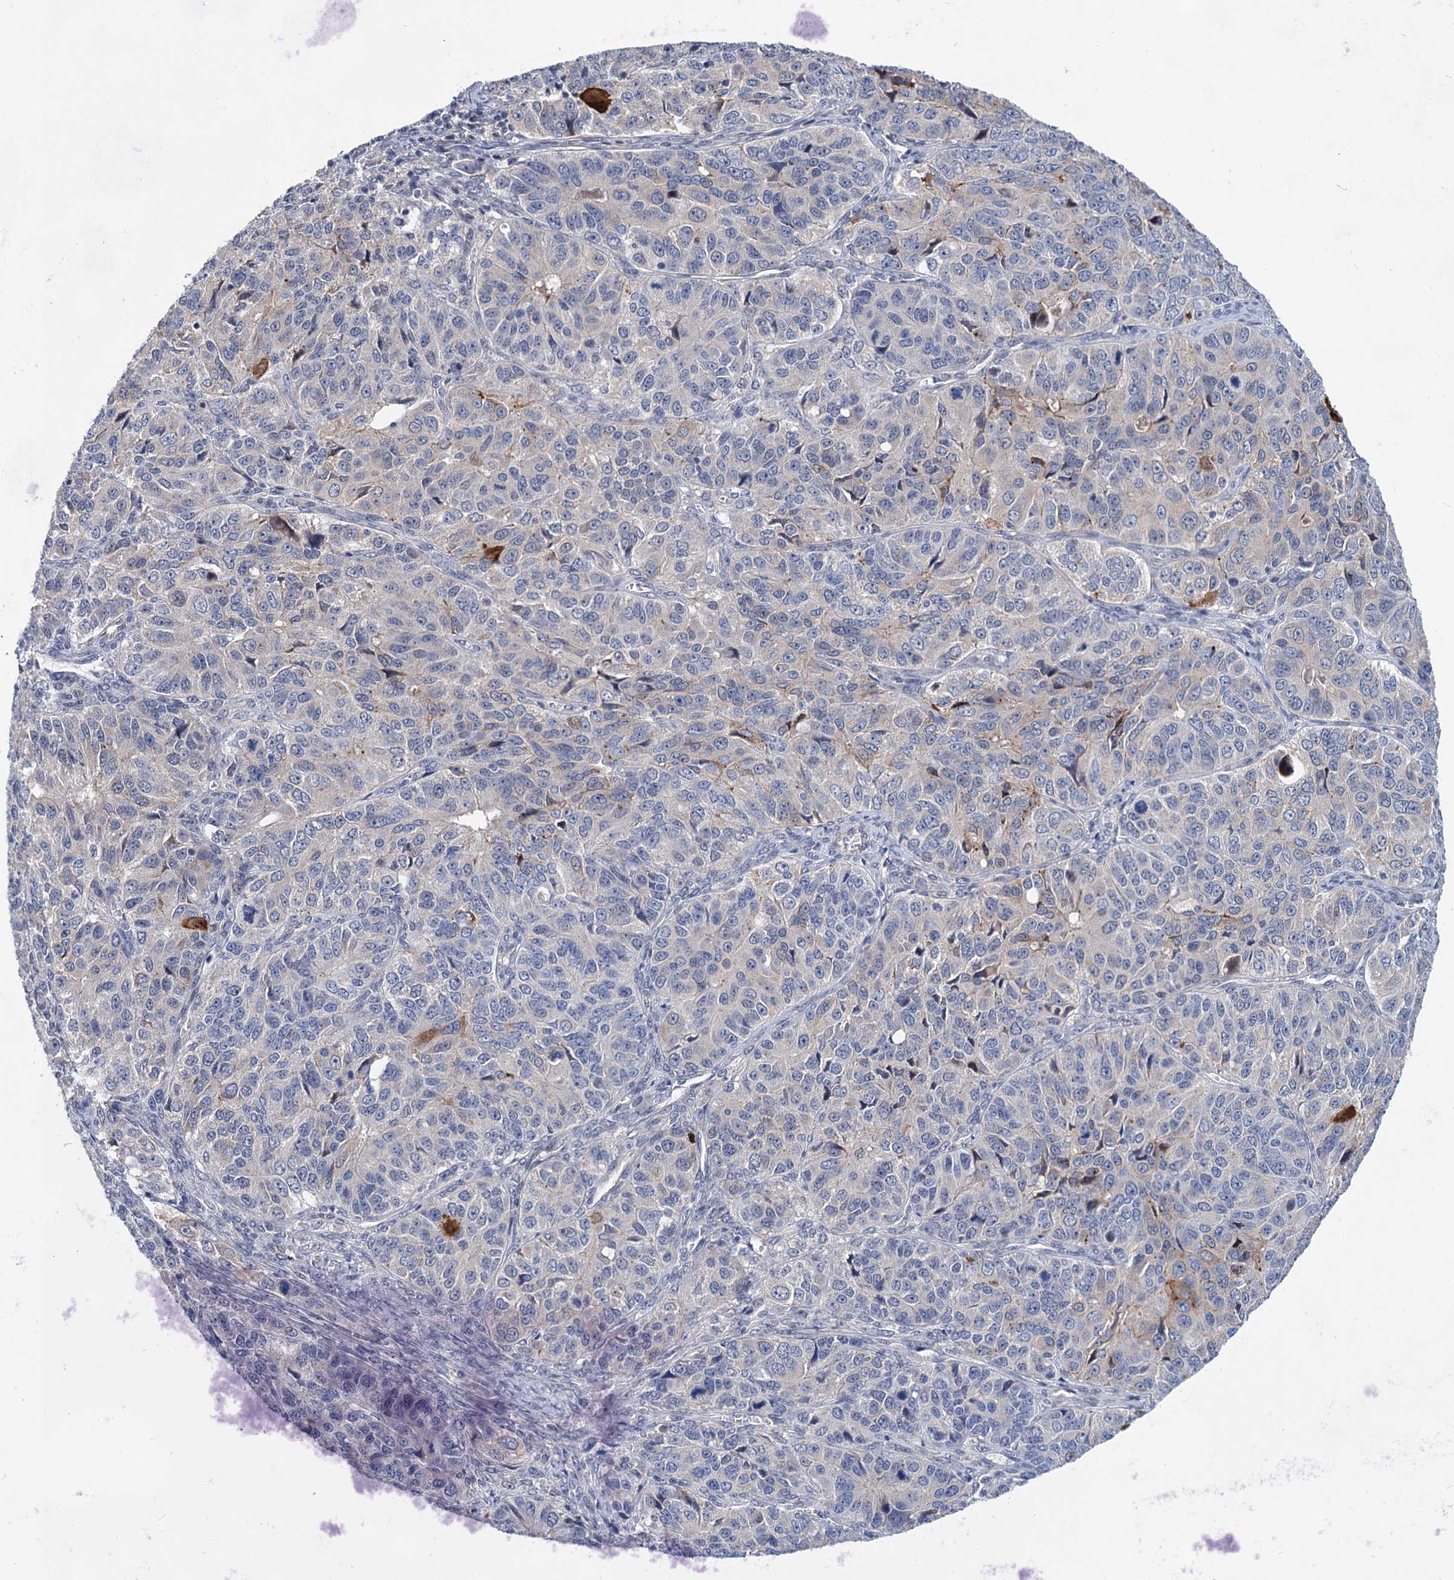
{"staining": {"intensity": "negative", "quantity": "none", "location": "none"}, "tissue": "ovarian cancer", "cell_type": "Tumor cells", "image_type": "cancer", "snomed": [{"axis": "morphology", "description": "Carcinoma, endometroid"}, {"axis": "topography", "description": "Ovary"}], "caption": "The IHC histopathology image has no significant staining in tumor cells of ovarian cancer tissue. Brightfield microscopy of IHC stained with DAB (brown) and hematoxylin (blue), captured at high magnification.", "gene": "MORN3", "patient": {"sex": "female", "age": 51}}